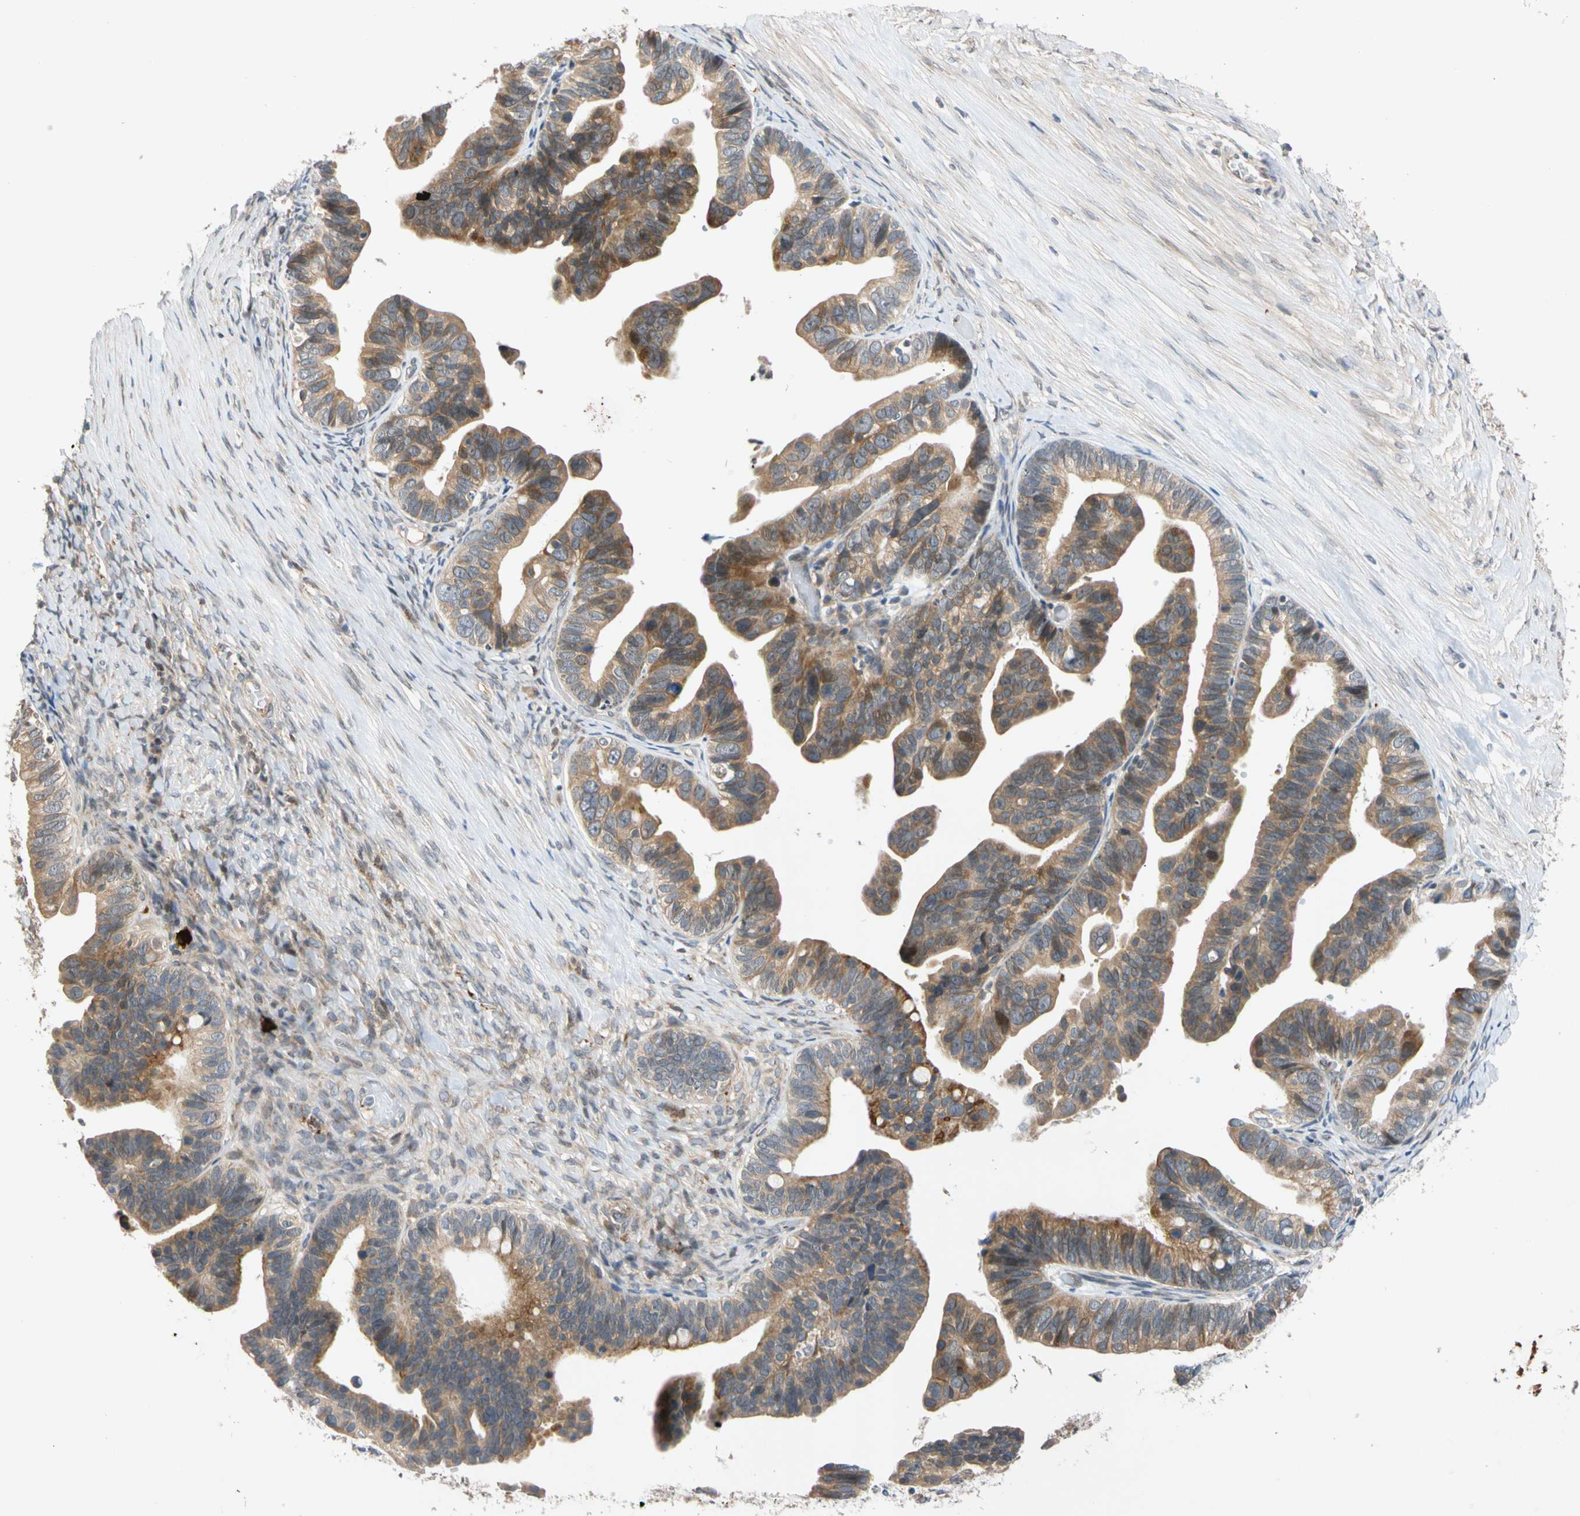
{"staining": {"intensity": "moderate", "quantity": ">75%", "location": "cytoplasmic/membranous"}, "tissue": "ovarian cancer", "cell_type": "Tumor cells", "image_type": "cancer", "snomed": [{"axis": "morphology", "description": "Cystadenocarcinoma, serous, NOS"}, {"axis": "topography", "description": "Ovary"}], "caption": "An image showing moderate cytoplasmic/membranous staining in approximately >75% of tumor cells in serous cystadenocarcinoma (ovarian), as visualized by brown immunohistochemical staining.", "gene": "CNST", "patient": {"sex": "female", "age": 56}}